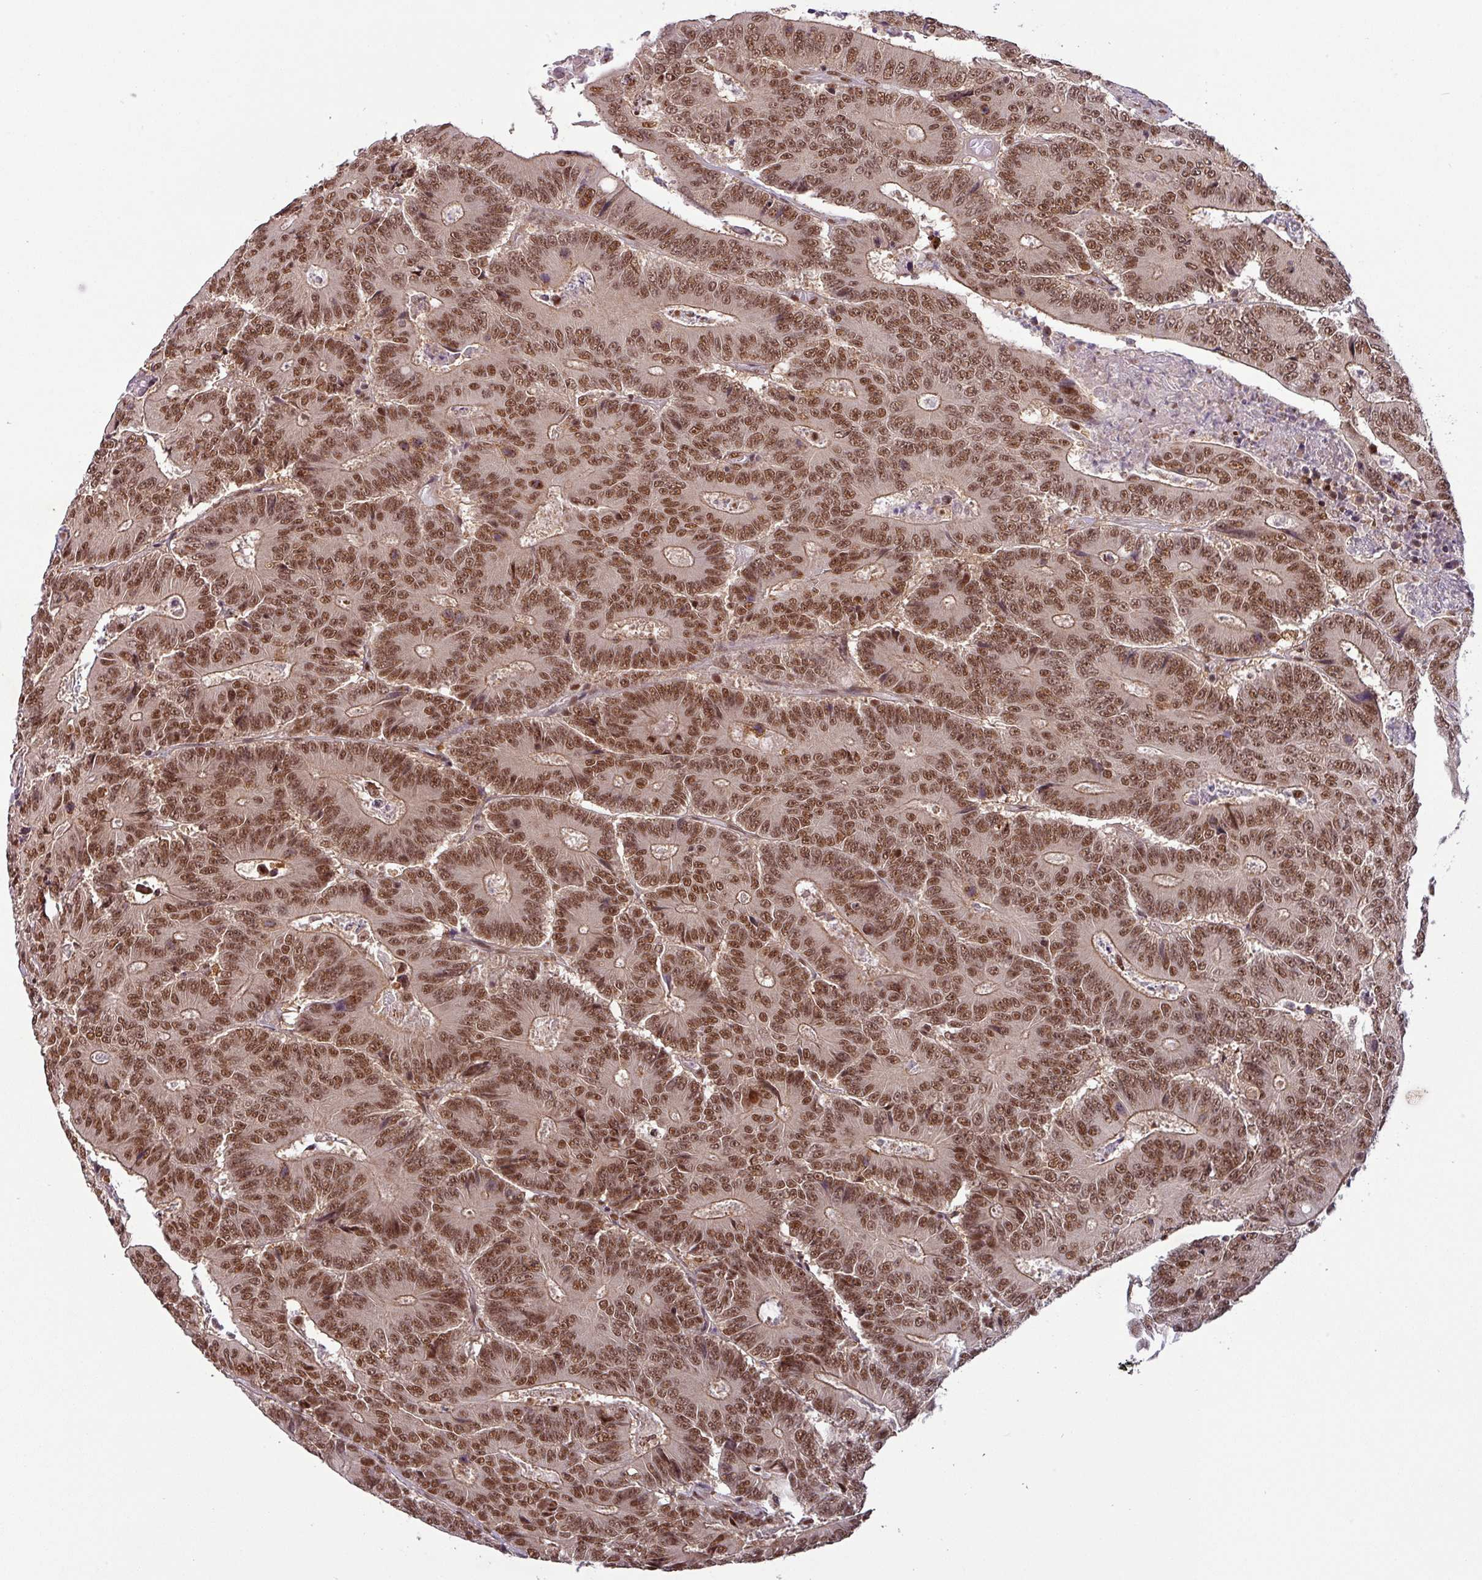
{"staining": {"intensity": "strong", "quantity": ">75%", "location": "nuclear"}, "tissue": "colorectal cancer", "cell_type": "Tumor cells", "image_type": "cancer", "snomed": [{"axis": "morphology", "description": "Adenocarcinoma, NOS"}, {"axis": "topography", "description": "Colon"}], "caption": "There is high levels of strong nuclear expression in tumor cells of colorectal cancer (adenocarcinoma), as demonstrated by immunohistochemical staining (brown color).", "gene": "SRSF2", "patient": {"sex": "male", "age": 83}}